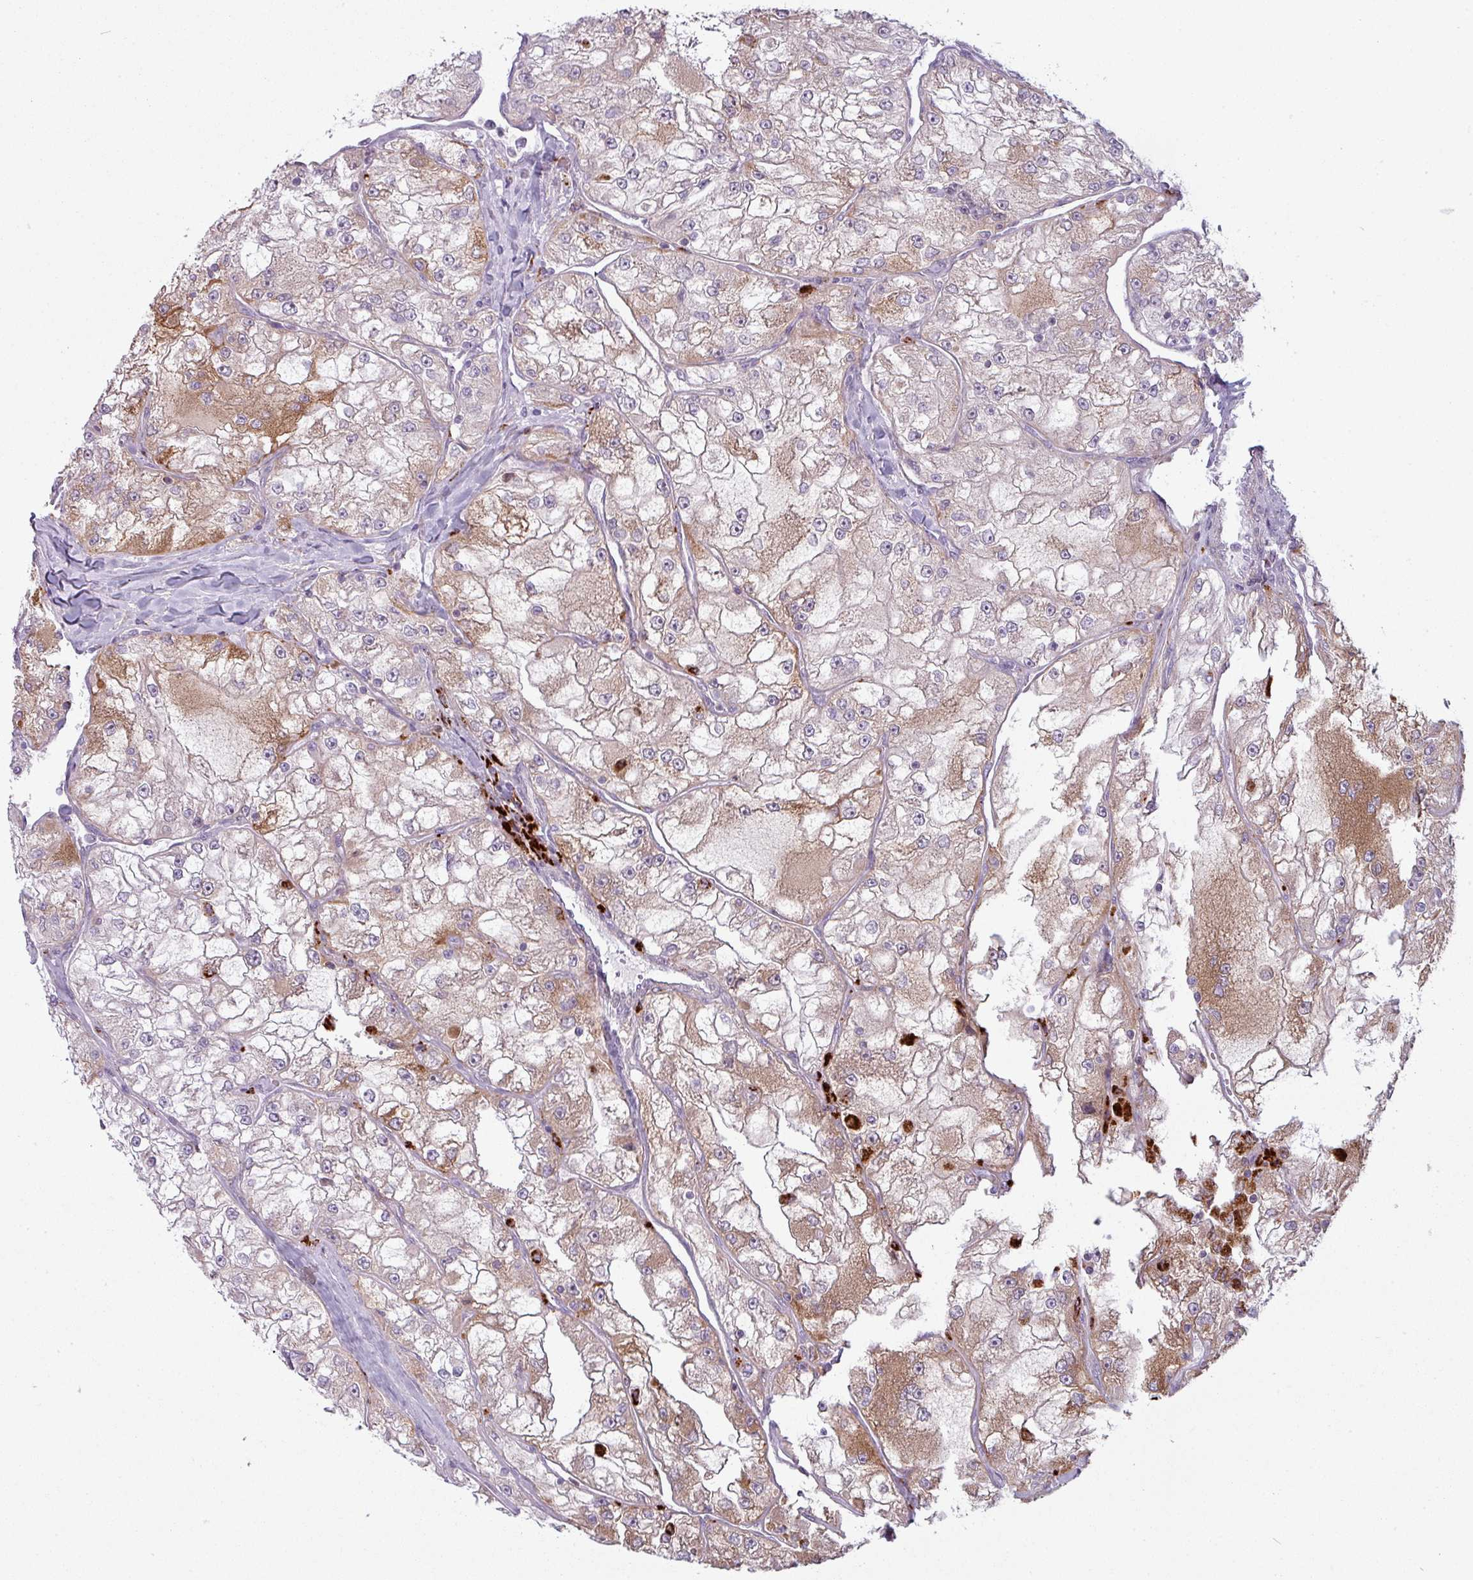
{"staining": {"intensity": "moderate", "quantity": ">75%", "location": "cytoplasmic/membranous"}, "tissue": "renal cancer", "cell_type": "Tumor cells", "image_type": "cancer", "snomed": [{"axis": "morphology", "description": "Adenocarcinoma, NOS"}, {"axis": "topography", "description": "Kidney"}], "caption": "The histopathology image reveals immunohistochemical staining of adenocarcinoma (renal). There is moderate cytoplasmic/membranous staining is present in approximately >75% of tumor cells.", "gene": "MAP7D2", "patient": {"sex": "female", "age": 72}}